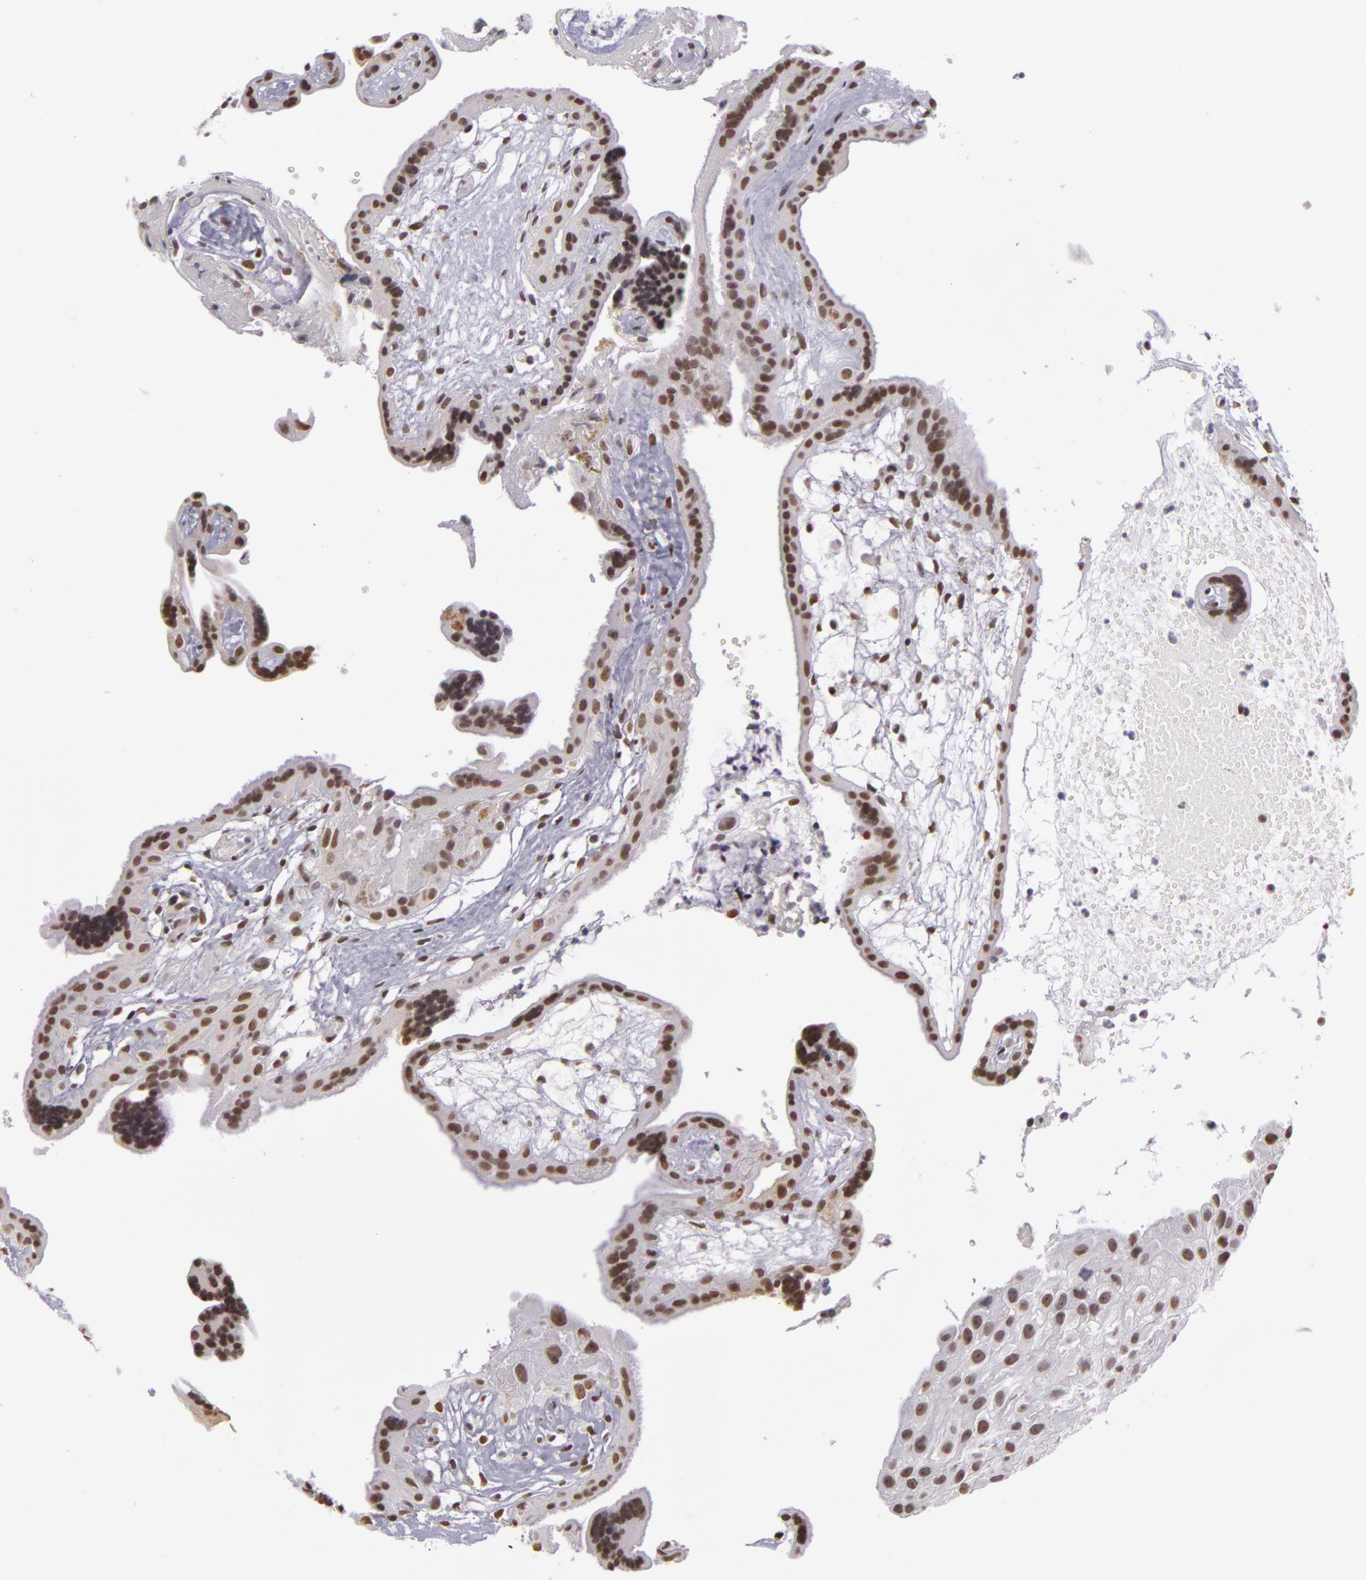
{"staining": {"intensity": "negative", "quantity": "none", "location": "none"}, "tissue": "placenta", "cell_type": "Decidual cells", "image_type": "normal", "snomed": [{"axis": "morphology", "description": "Normal tissue, NOS"}, {"axis": "topography", "description": "Placenta"}], "caption": "Decidual cells show no significant positivity in normal placenta. (DAB immunohistochemistry (IHC) visualized using brightfield microscopy, high magnification).", "gene": "RRP7A", "patient": {"sex": "female", "age": 32}}